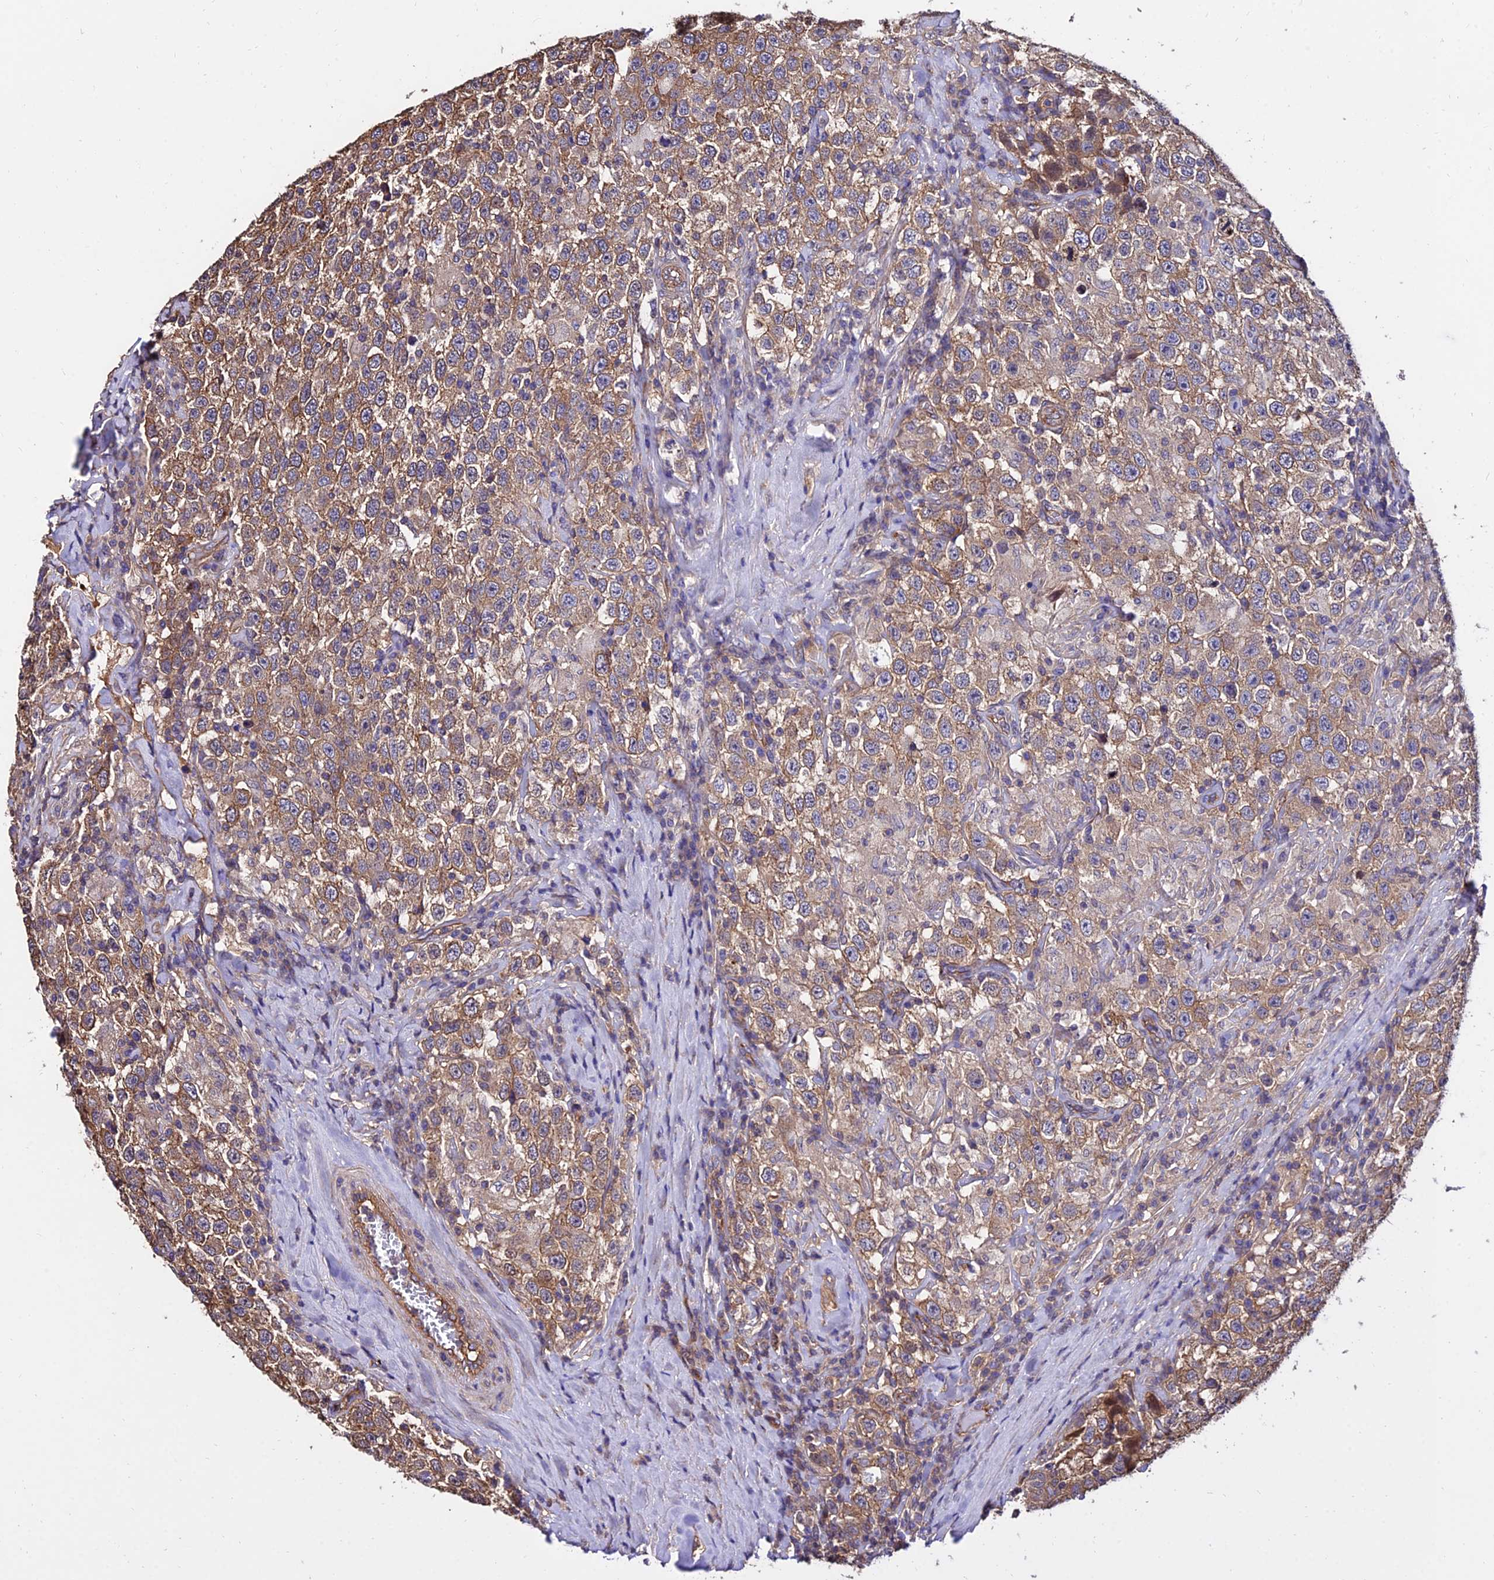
{"staining": {"intensity": "moderate", "quantity": ">75%", "location": "cytoplasmic/membranous"}, "tissue": "testis cancer", "cell_type": "Tumor cells", "image_type": "cancer", "snomed": [{"axis": "morphology", "description": "Seminoma, NOS"}, {"axis": "topography", "description": "Testis"}], "caption": "Testis cancer stained with DAB (3,3'-diaminobenzidine) IHC shows medium levels of moderate cytoplasmic/membranous expression in about >75% of tumor cells. (DAB = brown stain, brightfield microscopy at high magnification).", "gene": "CALM2", "patient": {"sex": "male", "age": 41}}